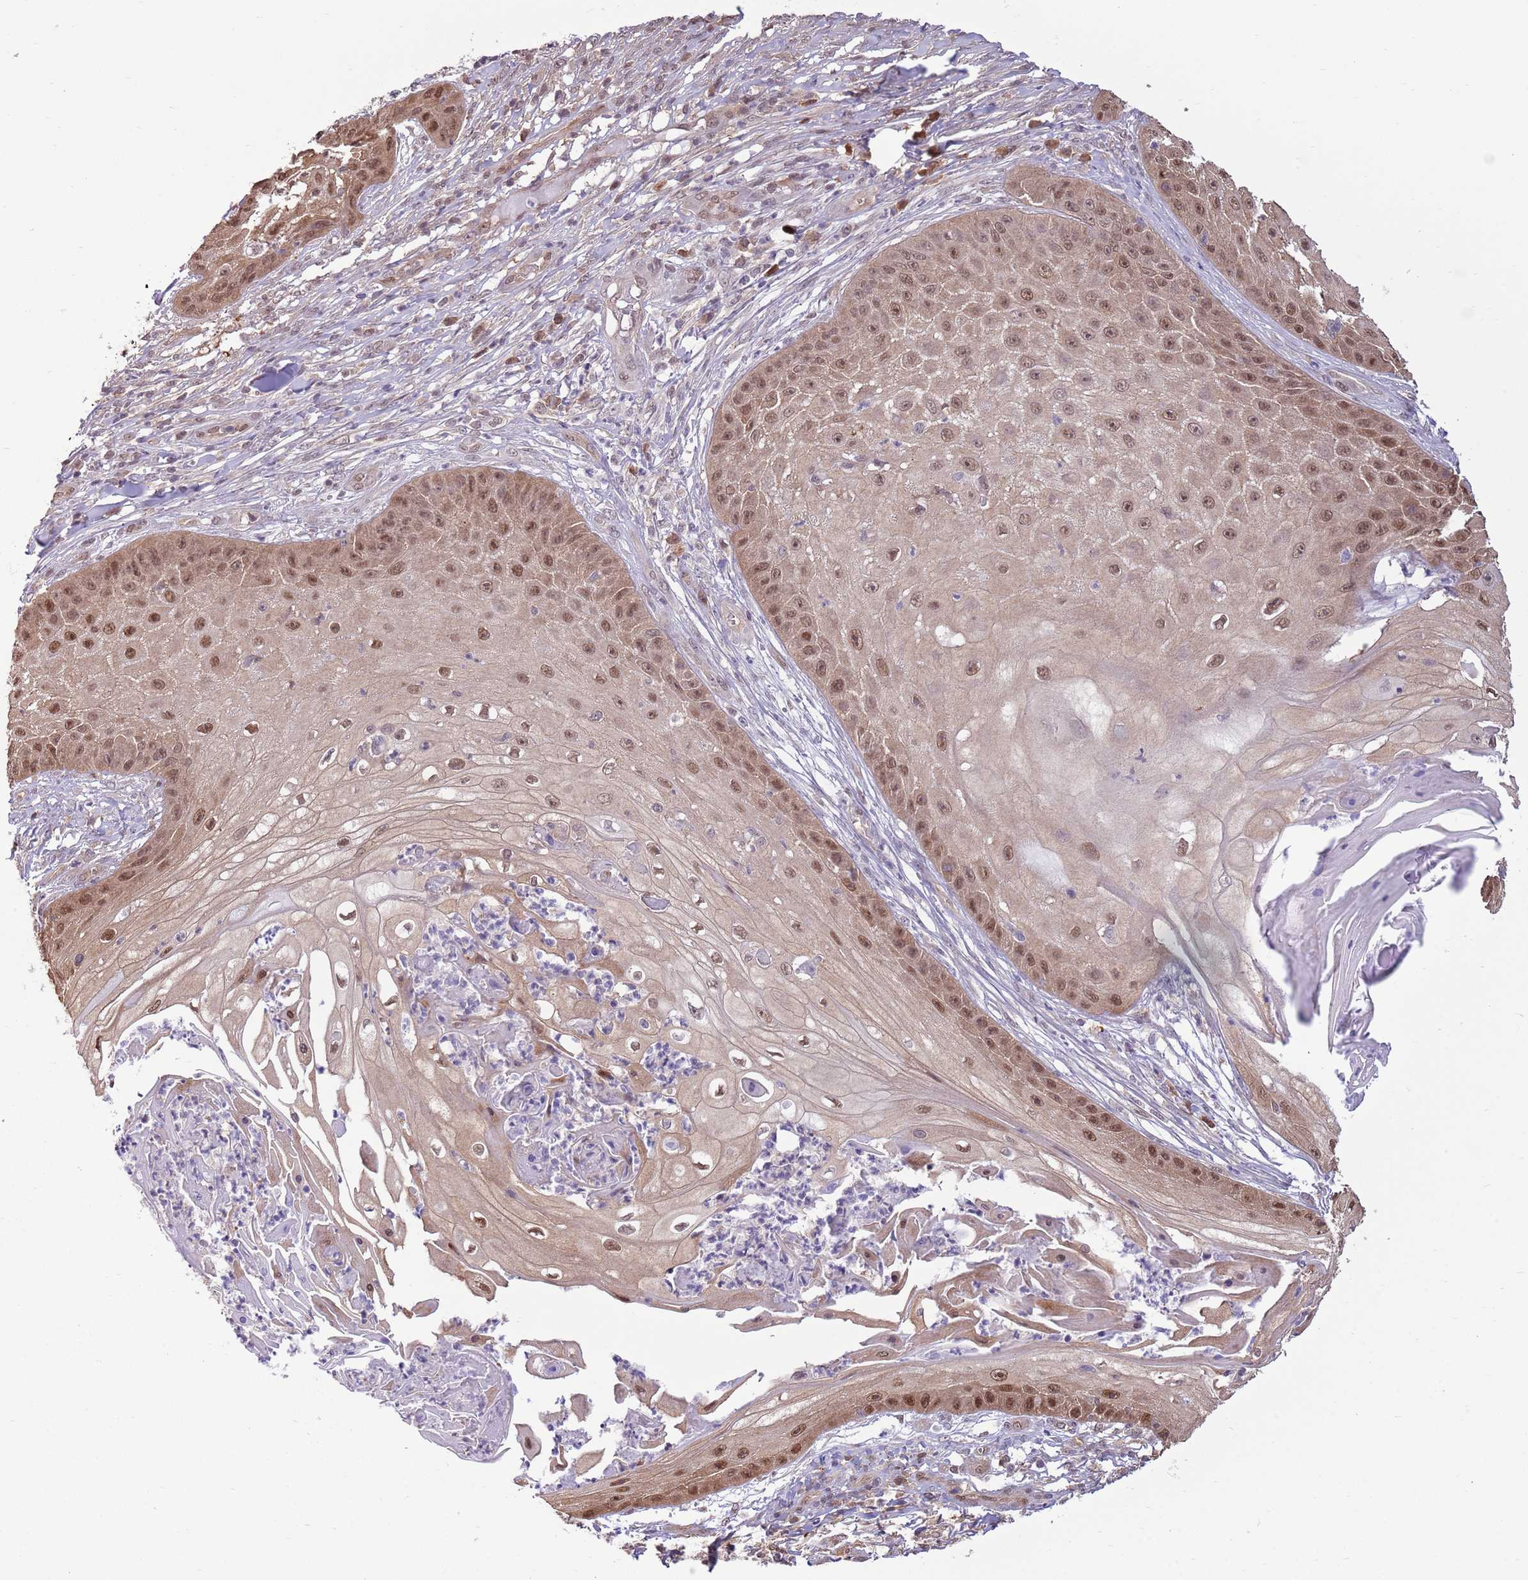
{"staining": {"intensity": "moderate", "quantity": ">75%", "location": "nuclear"}, "tissue": "skin cancer", "cell_type": "Tumor cells", "image_type": "cancer", "snomed": [{"axis": "morphology", "description": "Squamous cell carcinoma, NOS"}, {"axis": "topography", "description": "Skin"}], "caption": "The photomicrograph demonstrates staining of squamous cell carcinoma (skin), revealing moderate nuclear protein staining (brown color) within tumor cells.", "gene": "NSFL1C", "patient": {"sex": "male", "age": 70}}